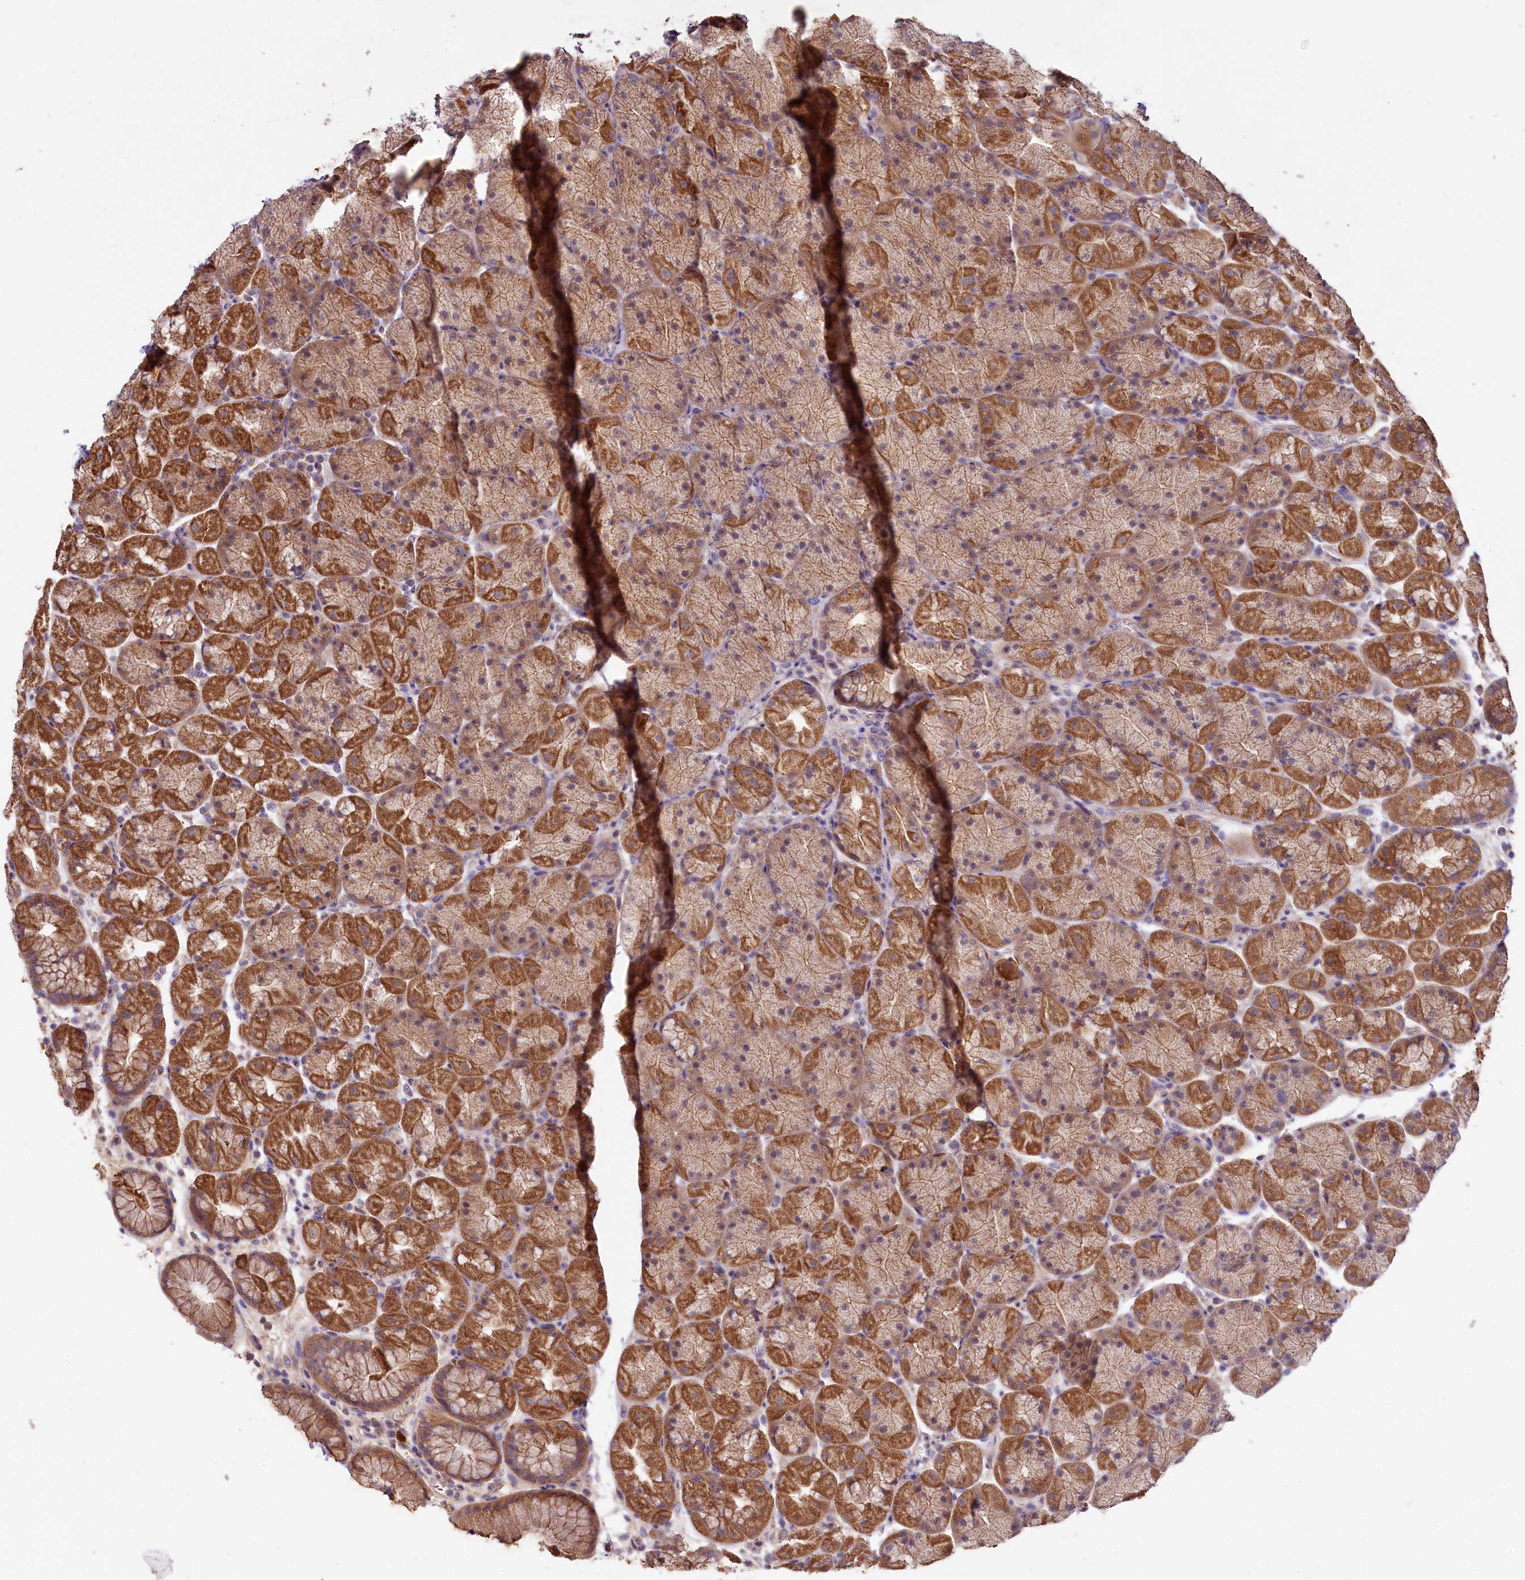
{"staining": {"intensity": "moderate", "quantity": ">75%", "location": "cytoplasmic/membranous"}, "tissue": "stomach", "cell_type": "Glandular cells", "image_type": "normal", "snomed": [{"axis": "morphology", "description": "Normal tissue, NOS"}, {"axis": "topography", "description": "Stomach, upper"}, {"axis": "topography", "description": "Stomach, lower"}], "caption": "Immunohistochemistry (IHC) image of unremarkable stomach stained for a protein (brown), which reveals medium levels of moderate cytoplasmic/membranous staining in about >75% of glandular cells.", "gene": "ZNF45", "patient": {"sex": "male", "age": 67}}